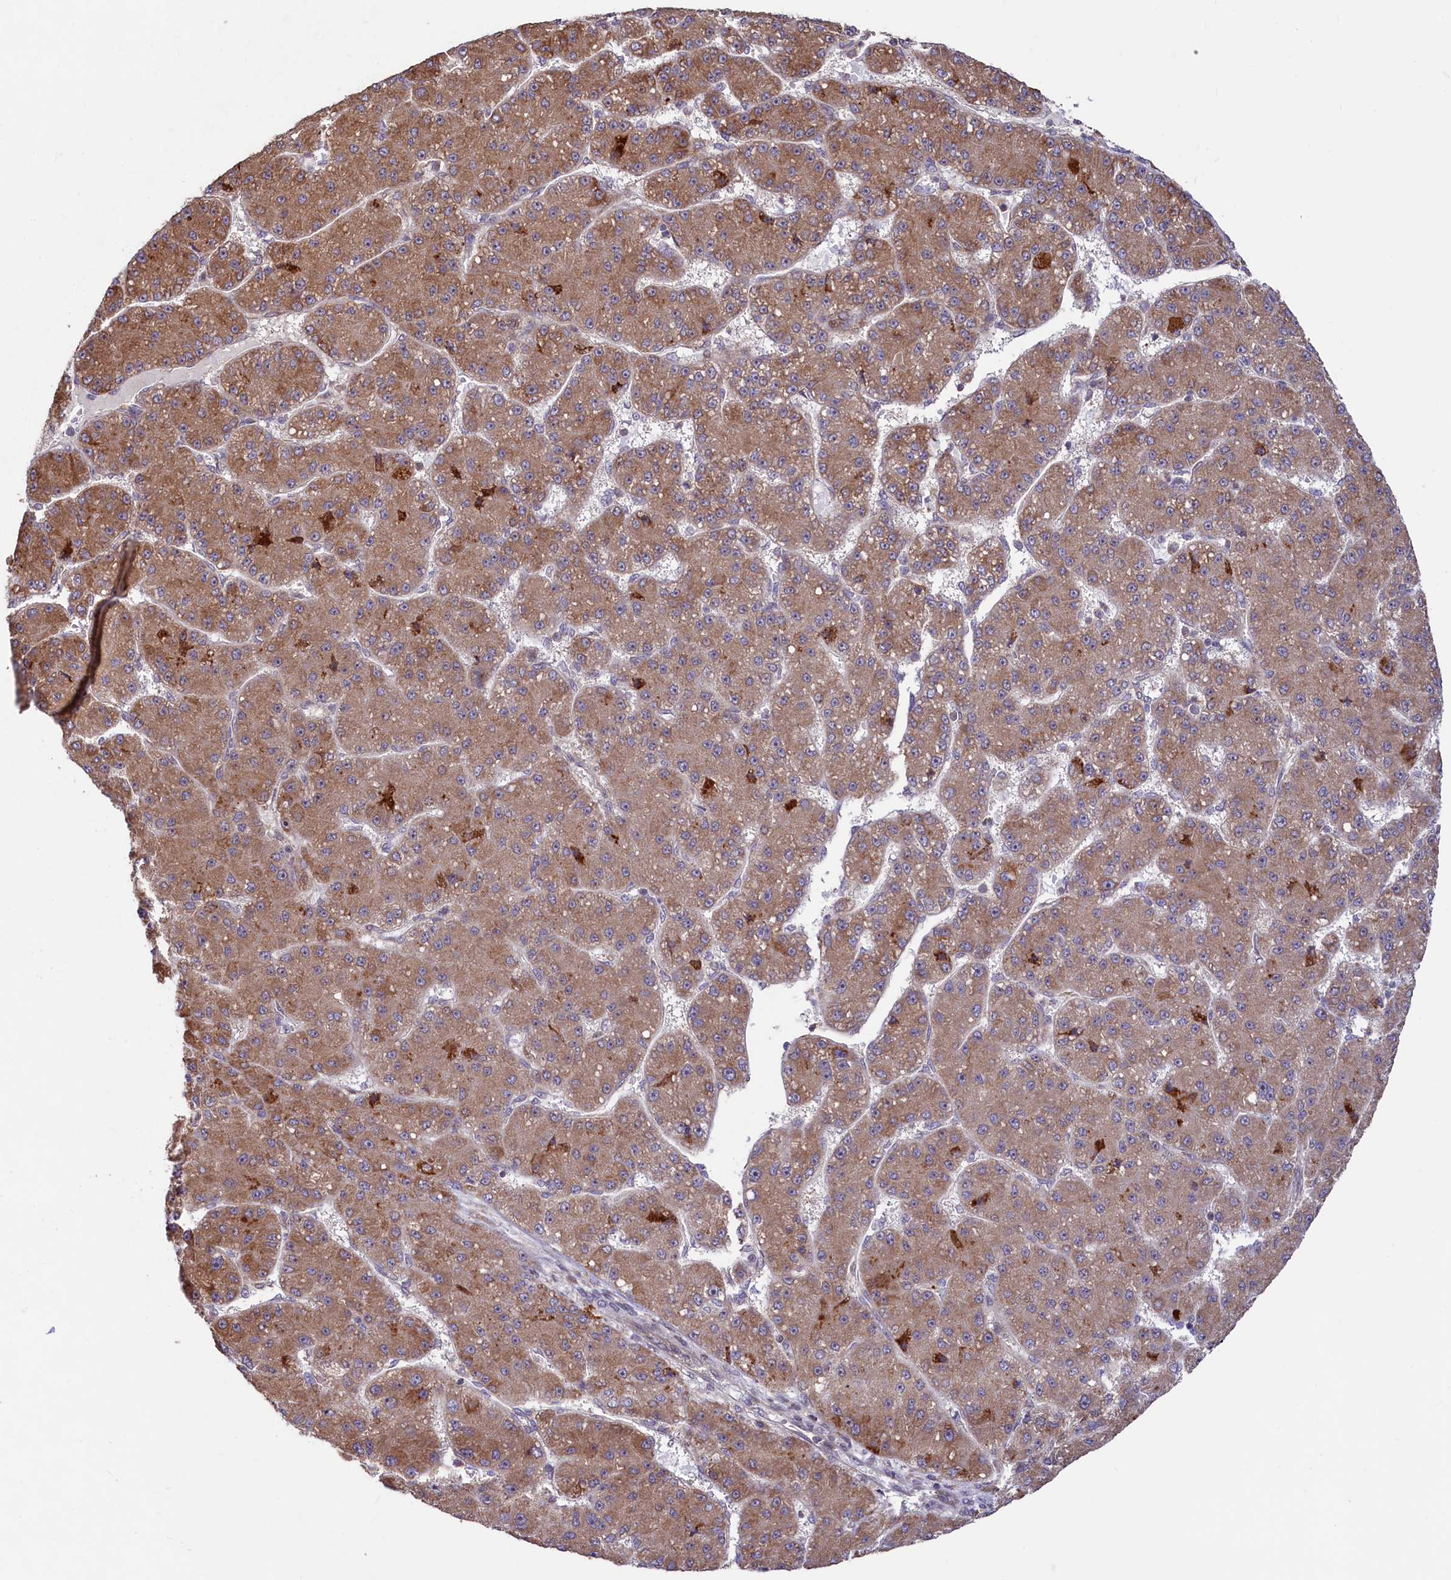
{"staining": {"intensity": "moderate", "quantity": ">75%", "location": "cytoplasmic/membranous"}, "tissue": "liver cancer", "cell_type": "Tumor cells", "image_type": "cancer", "snomed": [{"axis": "morphology", "description": "Carcinoma, Hepatocellular, NOS"}, {"axis": "topography", "description": "Liver"}], "caption": "High-magnification brightfield microscopy of liver cancer (hepatocellular carcinoma) stained with DAB (brown) and counterstained with hematoxylin (blue). tumor cells exhibit moderate cytoplasmic/membranous expression is appreciated in about>75% of cells.", "gene": "C5orf15", "patient": {"sex": "male", "age": 67}}